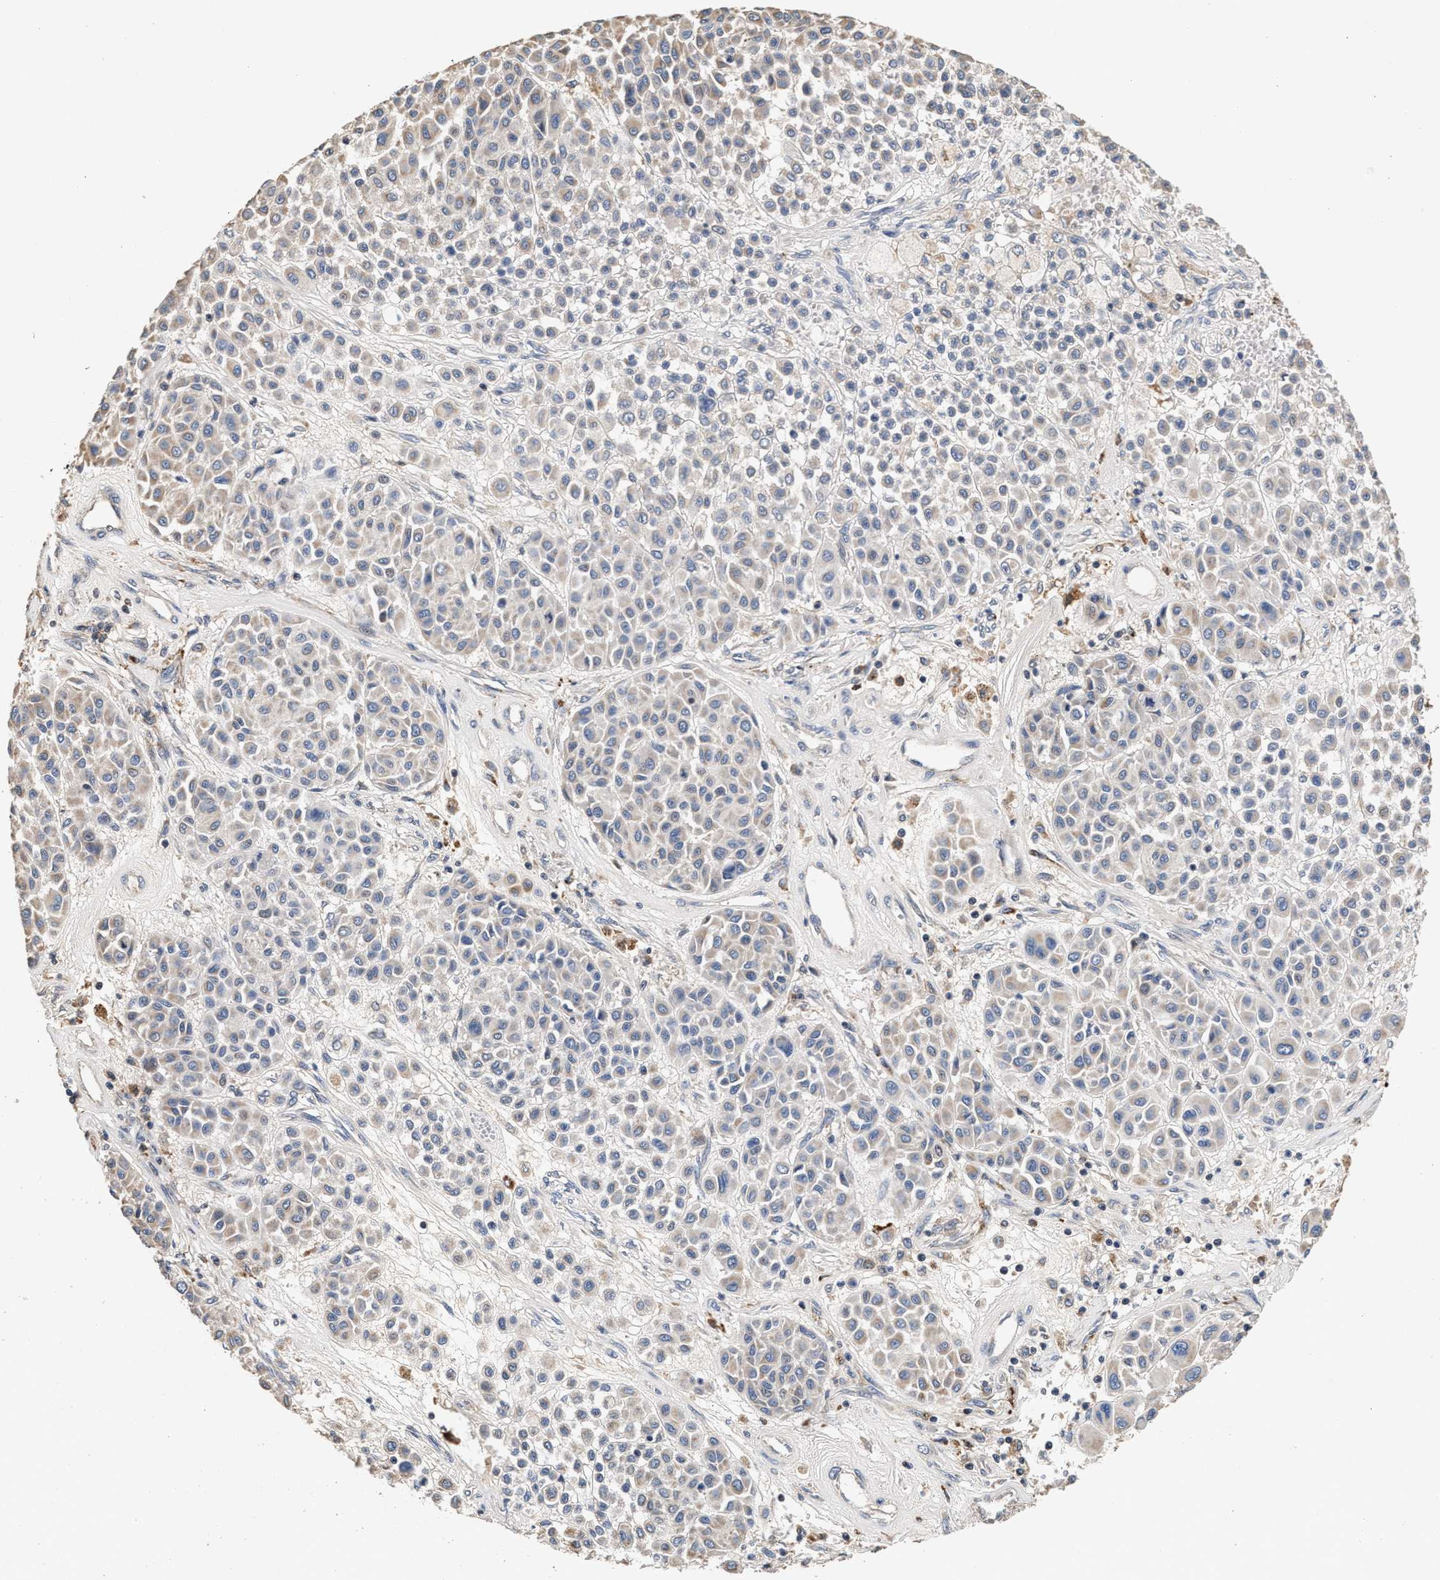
{"staining": {"intensity": "negative", "quantity": "none", "location": "none"}, "tissue": "melanoma", "cell_type": "Tumor cells", "image_type": "cancer", "snomed": [{"axis": "morphology", "description": "Malignant melanoma, Metastatic site"}, {"axis": "topography", "description": "Soft tissue"}], "caption": "Tumor cells are negative for brown protein staining in melanoma.", "gene": "PTGR3", "patient": {"sex": "male", "age": 41}}